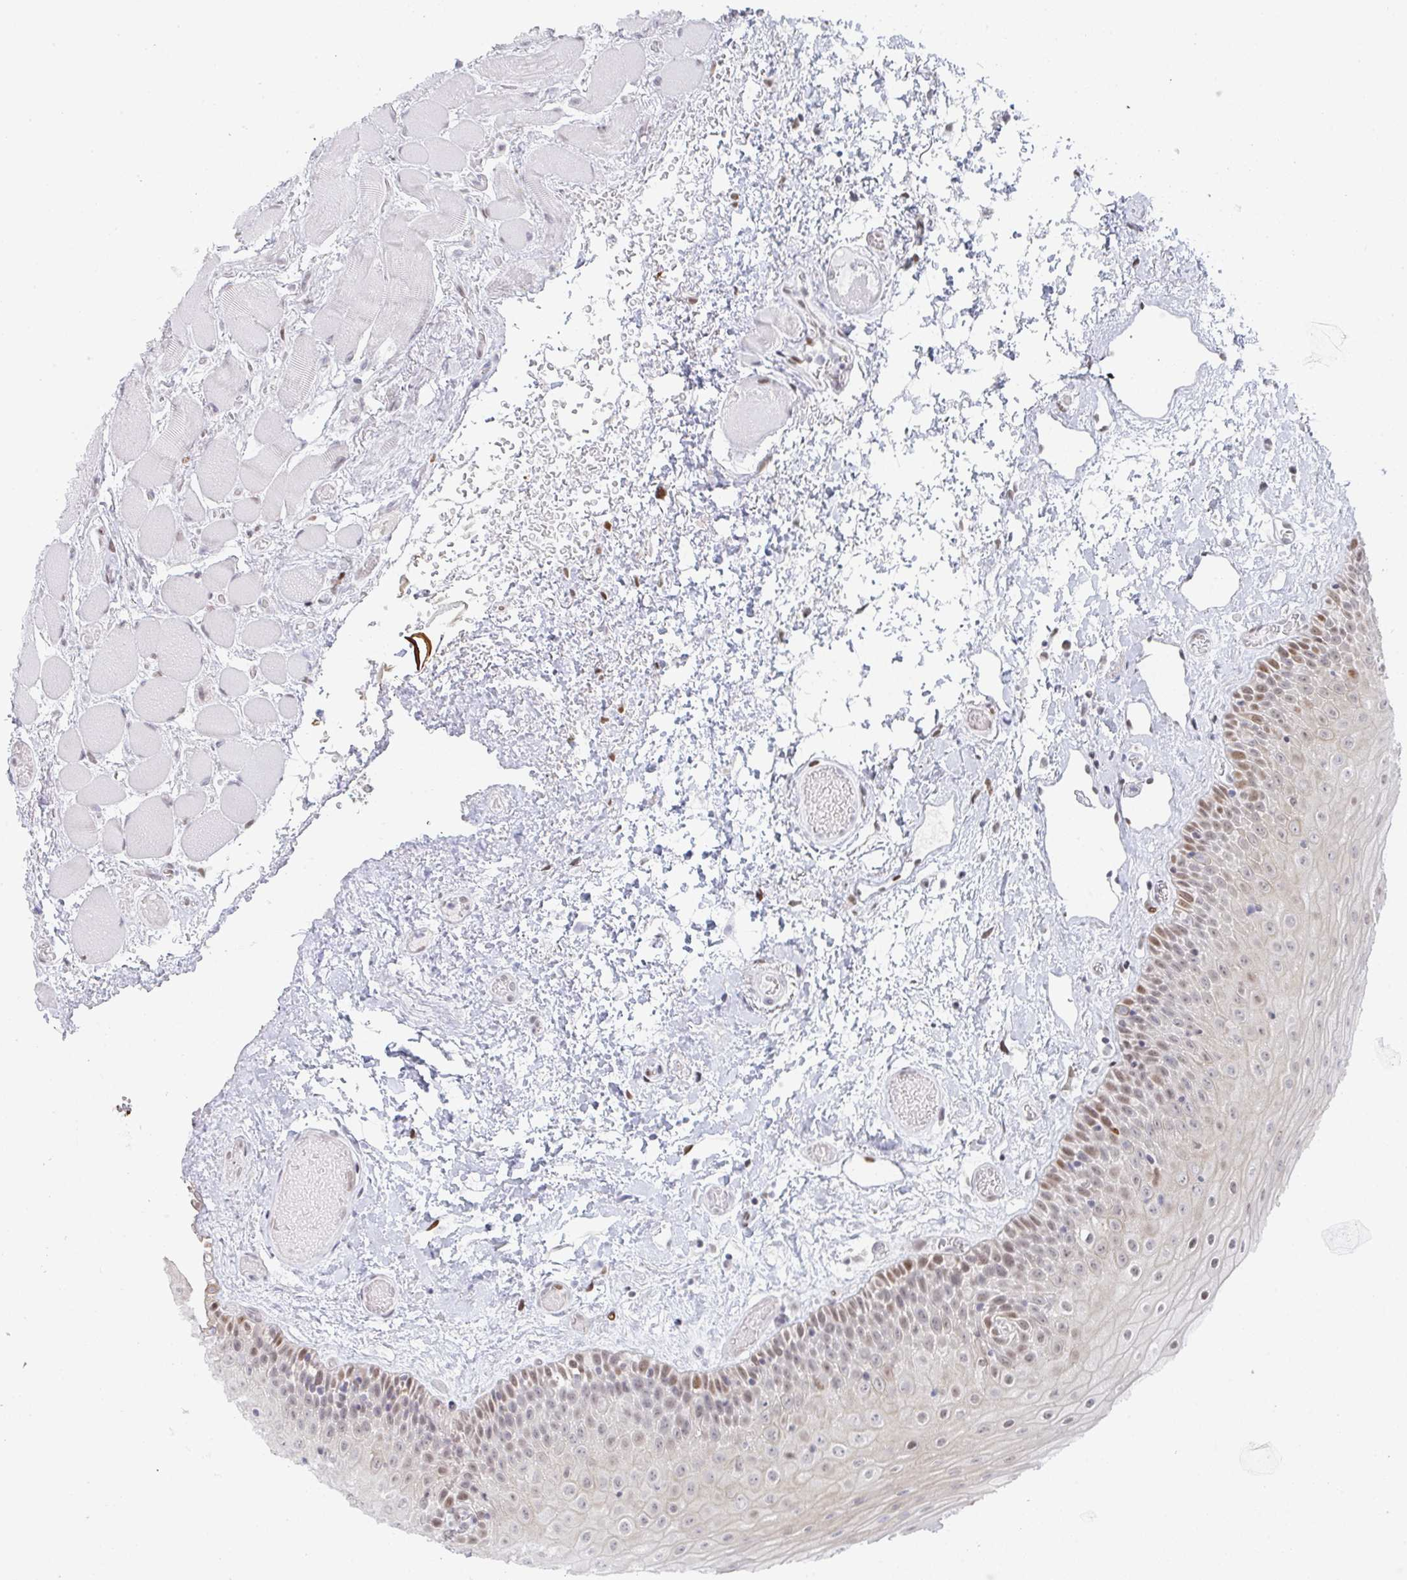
{"staining": {"intensity": "moderate", "quantity": "25%-75%", "location": "nuclear"}, "tissue": "oral mucosa", "cell_type": "Squamous epithelial cells", "image_type": "normal", "snomed": [{"axis": "morphology", "description": "Normal tissue, NOS"}, {"axis": "topography", "description": "Oral tissue"}], "caption": "The histopathology image reveals staining of normal oral mucosa, revealing moderate nuclear protein positivity (brown color) within squamous epithelial cells.", "gene": "POU2AF2", "patient": {"sex": "female", "age": 82}}